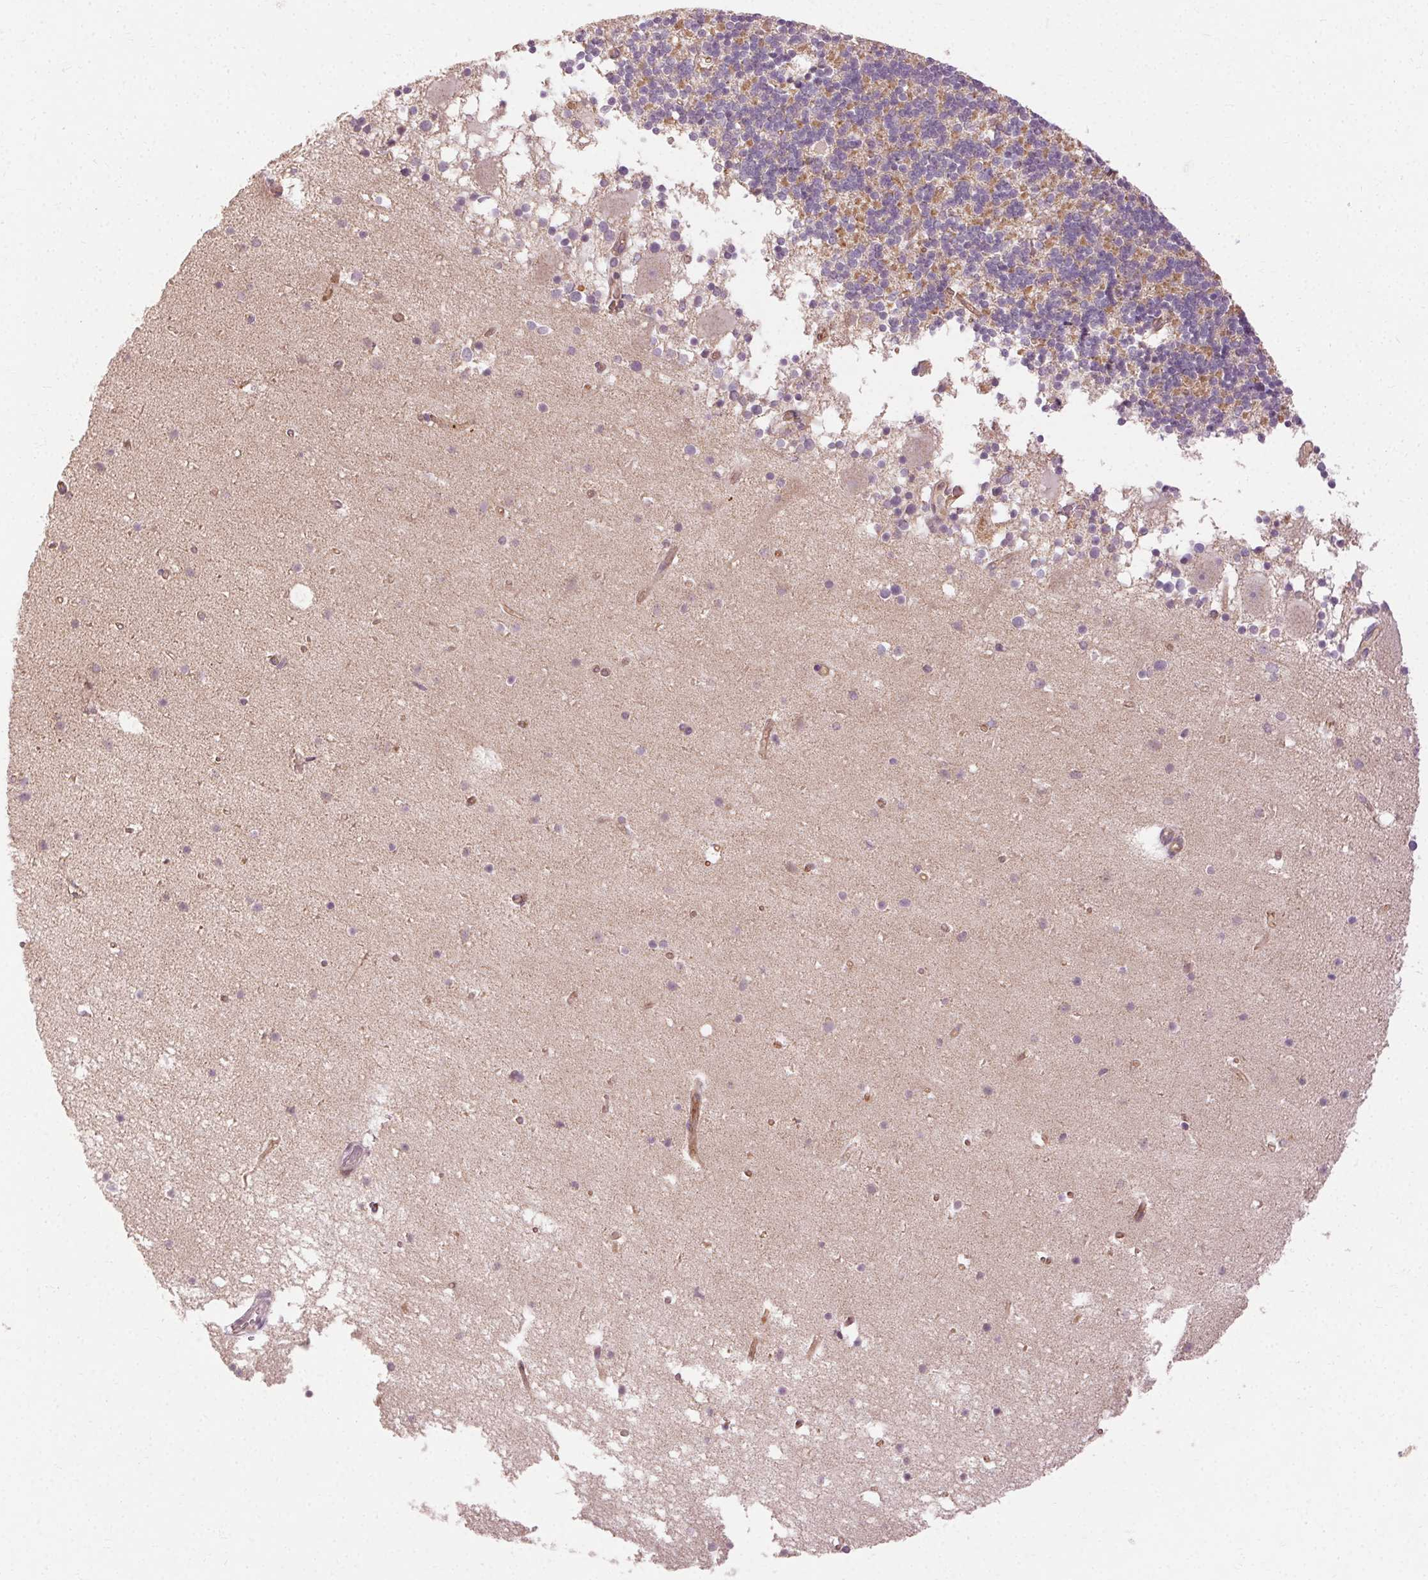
{"staining": {"intensity": "negative", "quantity": "none", "location": "none"}, "tissue": "cerebellum", "cell_type": "Cells in granular layer", "image_type": "normal", "snomed": [{"axis": "morphology", "description": "Normal tissue, NOS"}, {"axis": "topography", "description": "Cerebellum"}], "caption": "IHC photomicrograph of unremarkable cerebellum: human cerebellum stained with DAB demonstrates no significant protein positivity in cells in granular layer. (DAB immunohistochemistry visualized using brightfield microscopy, high magnification).", "gene": "REP15", "patient": {"sex": "male", "age": 70}}